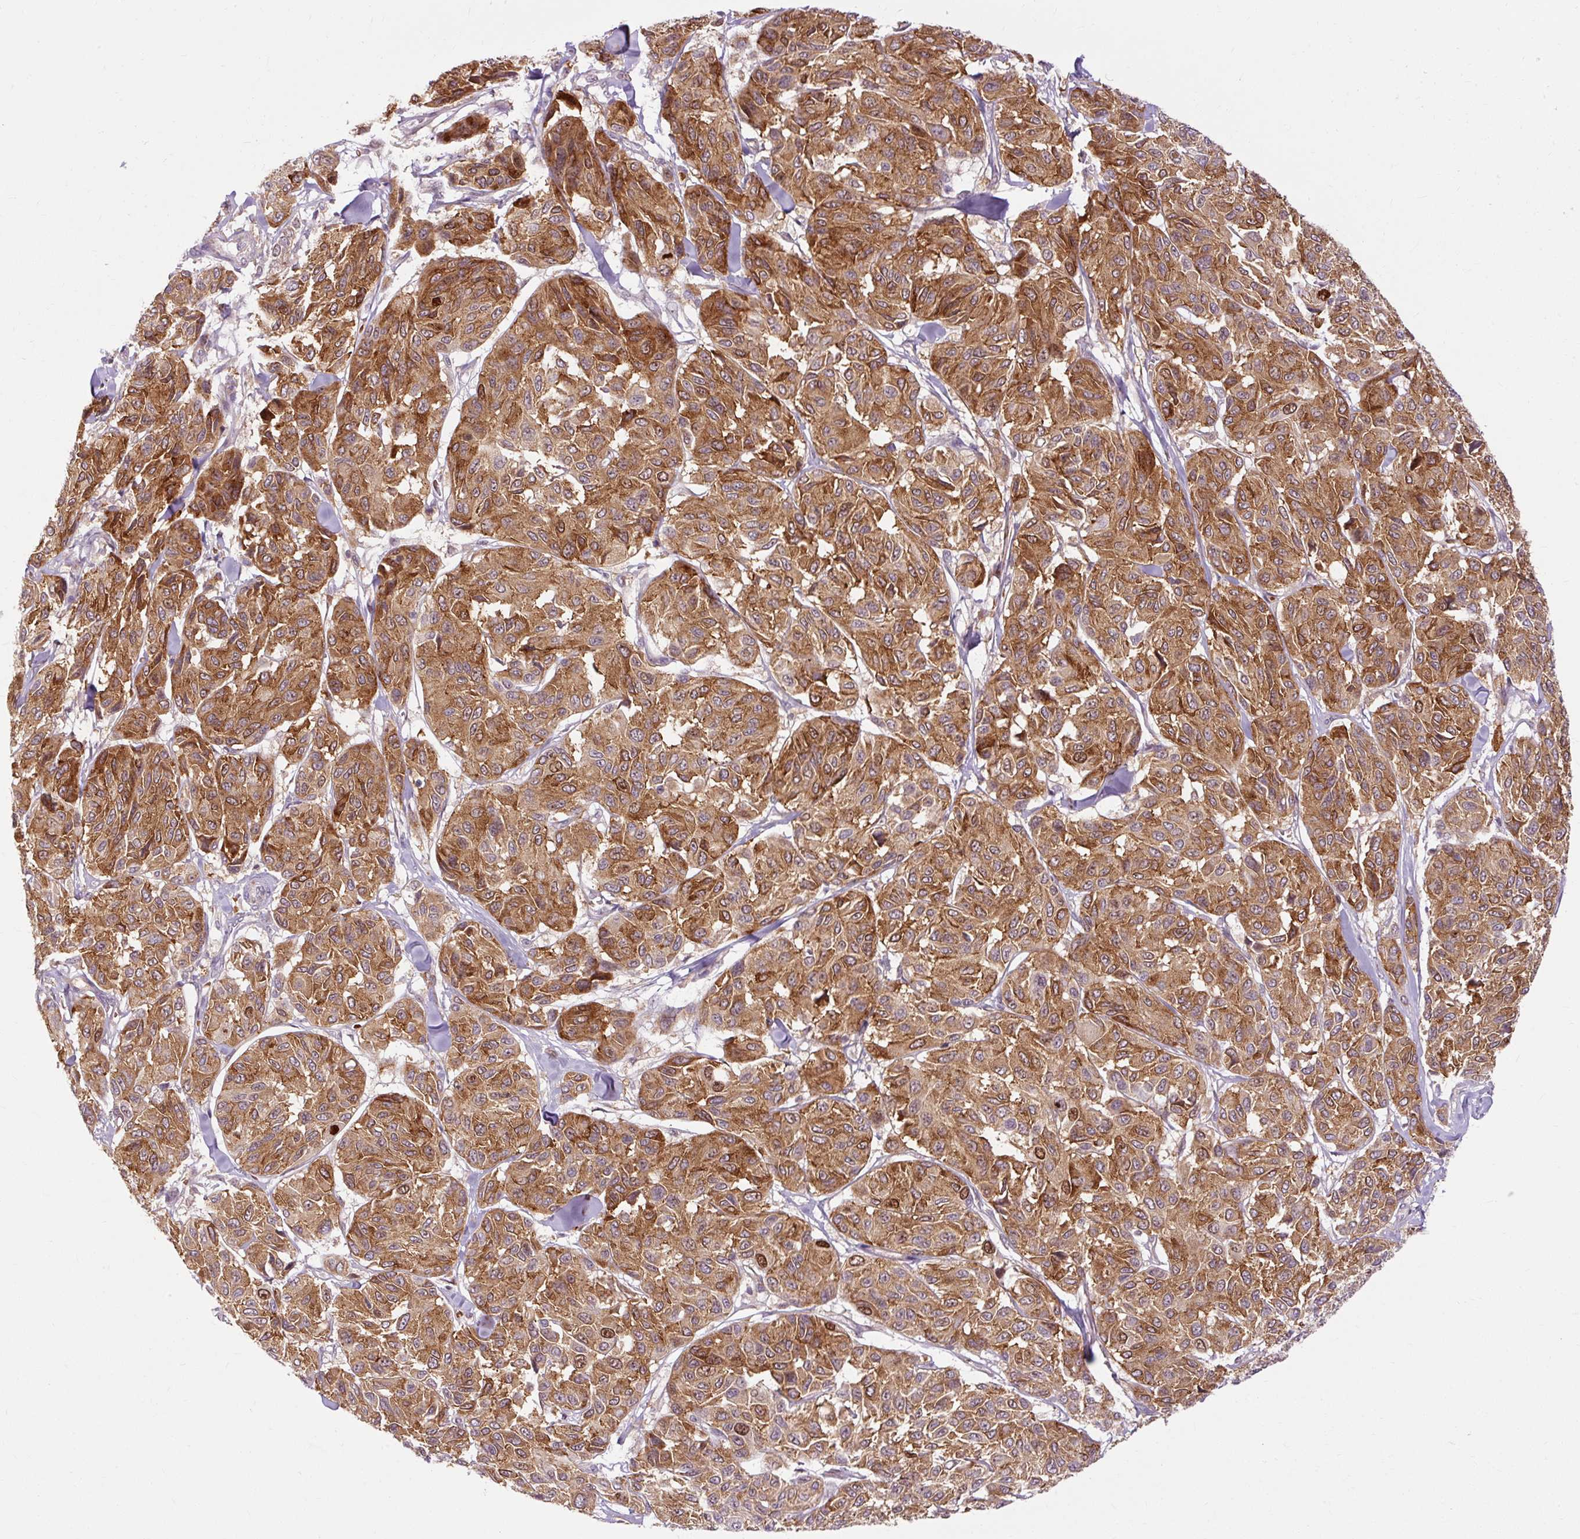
{"staining": {"intensity": "moderate", "quantity": ">75%", "location": "cytoplasmic/membranous,nuclear"}, "tissue": "melanoma", "cell_type": "Tumor cells", "image_type": "cancer", "snomed": [{"axis": "morphology", "description": "Malignant melanoma, NOS"}, {"axis": "topography", "description": "Skin"}], "caption": "The immunohistochemical stain highlights moderate cytoplasmic/membranous and nuclear staining in tumor cells of malignant melanoma tissue.", "gene": "CEBPZ", "patient": {"sex": "female", "age": 66}}